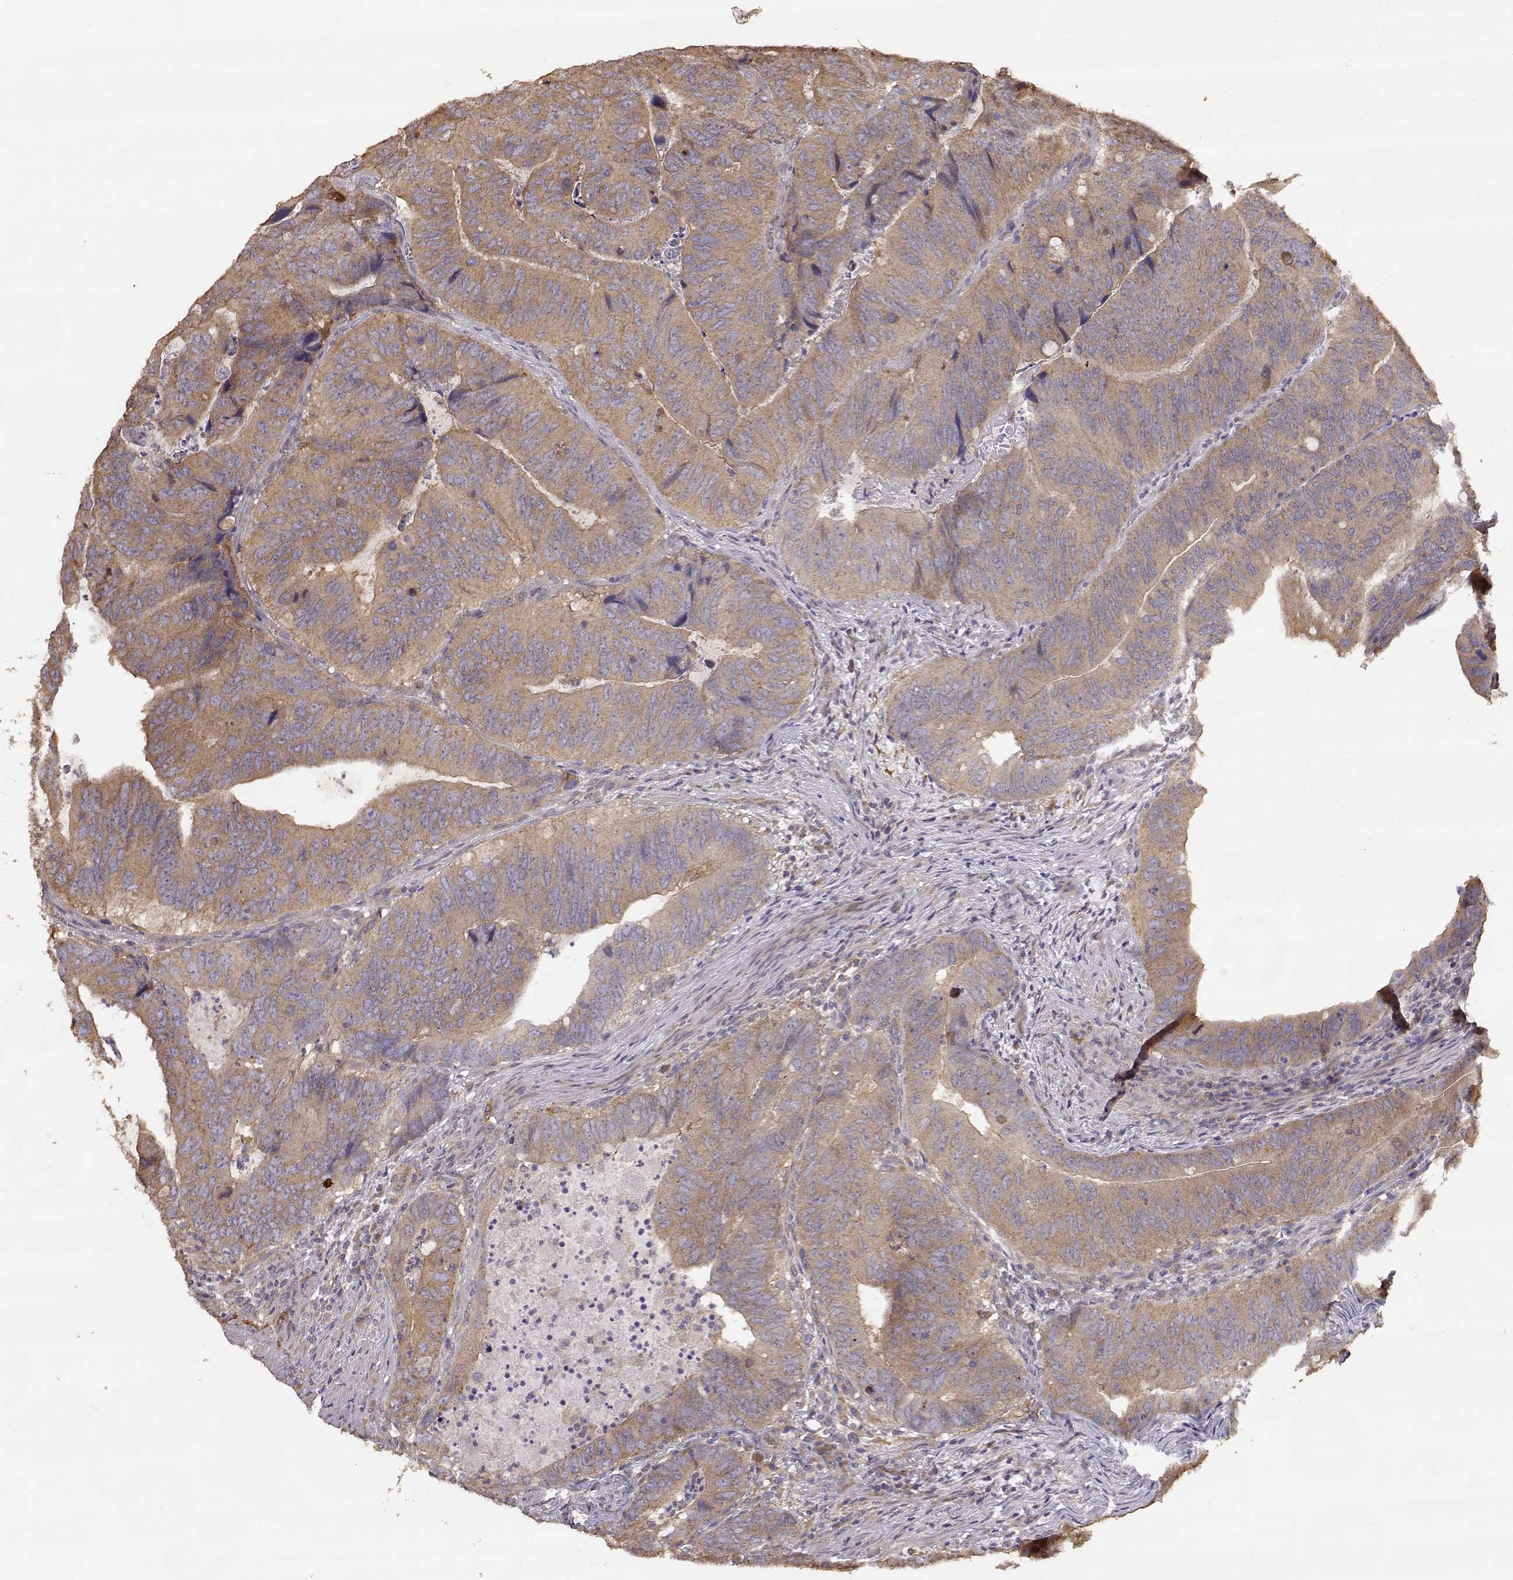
{"staining": {"intensity": "moderate", "quantity": ">75%", "location": "cytoplasmic/membranous"}, "tissue": "colorectal cancer", "cell_type": "Tumor cells", "image_type": "cancer", "snomed": [{"axis": "morphology", "description": "Adenocarcinoma, NOS"}, {"axis": "topography", "description": "Colon"}], "caption": "Immunohistochemical staining of colorectal cancer reveals medium levels of moderate cytoplasmic/membranous expression in about >75% of tumor cells. The staining is performed using DAB brown chromogen to label protein expression. The nuclei are counter-stained blue using hematoxylin.", "gene": "CRIM1", "patient": {"sex": "male", "age": 79}}